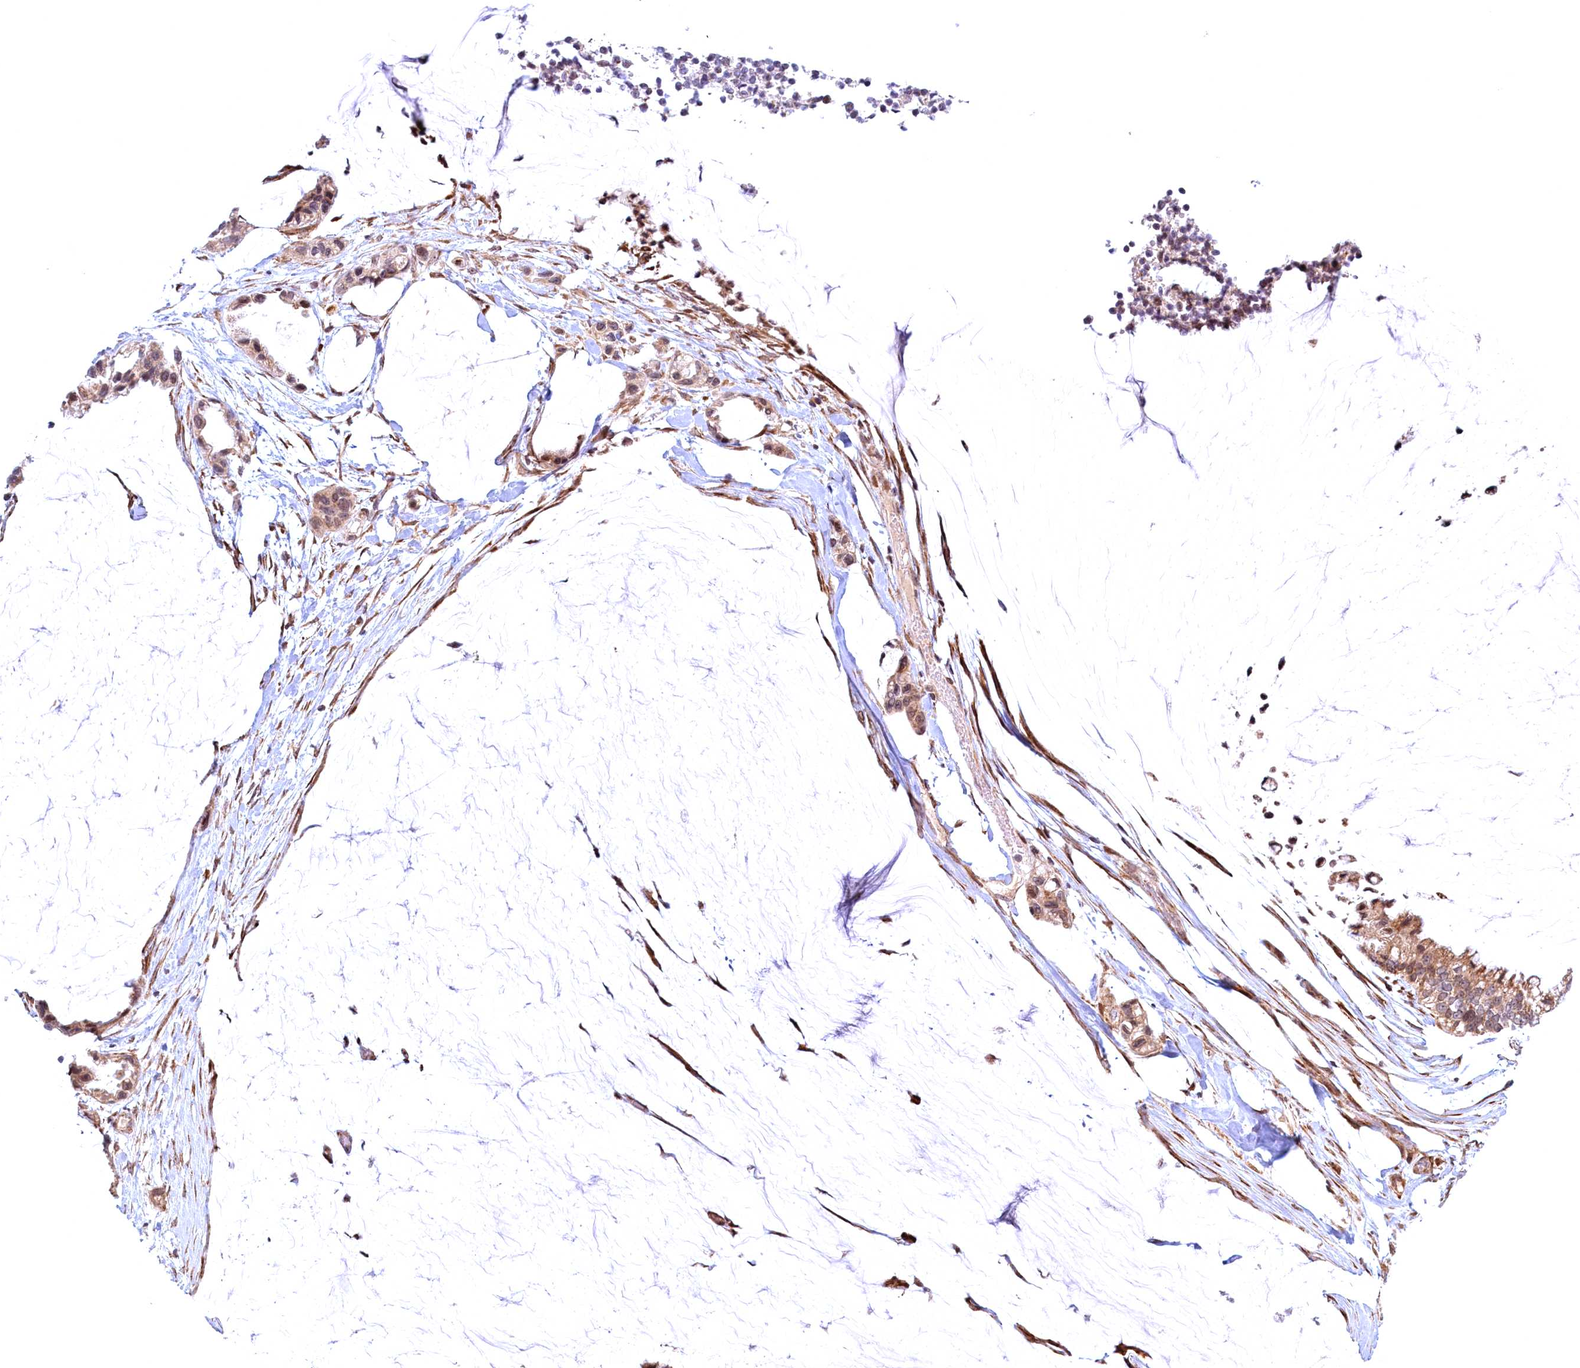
{"staining": {"intensity": "weak", "quantity": ">75%", "location": "cytoplasmic/membranous"}, "tissue": "ovarian cancer", "cell_type": "Tumor cells", "image_type": "cancer", "snomed": [{"axis": "morphology", "description": "Cystadenocarcinoma, mucinous, NOS"}, {"axis": "topography", "description": "Ovary"}], "caption": "Tumor cells show low levels of weak cytoplasmic/membranous positivity in about >75% of cells in ovarian mucinous cystadenocarcinoma. The protein is shown in brown color, while the nuclei are stained blue.", "gene": "PLA2G10", "patient": {"sex": "female", "age": 39}}